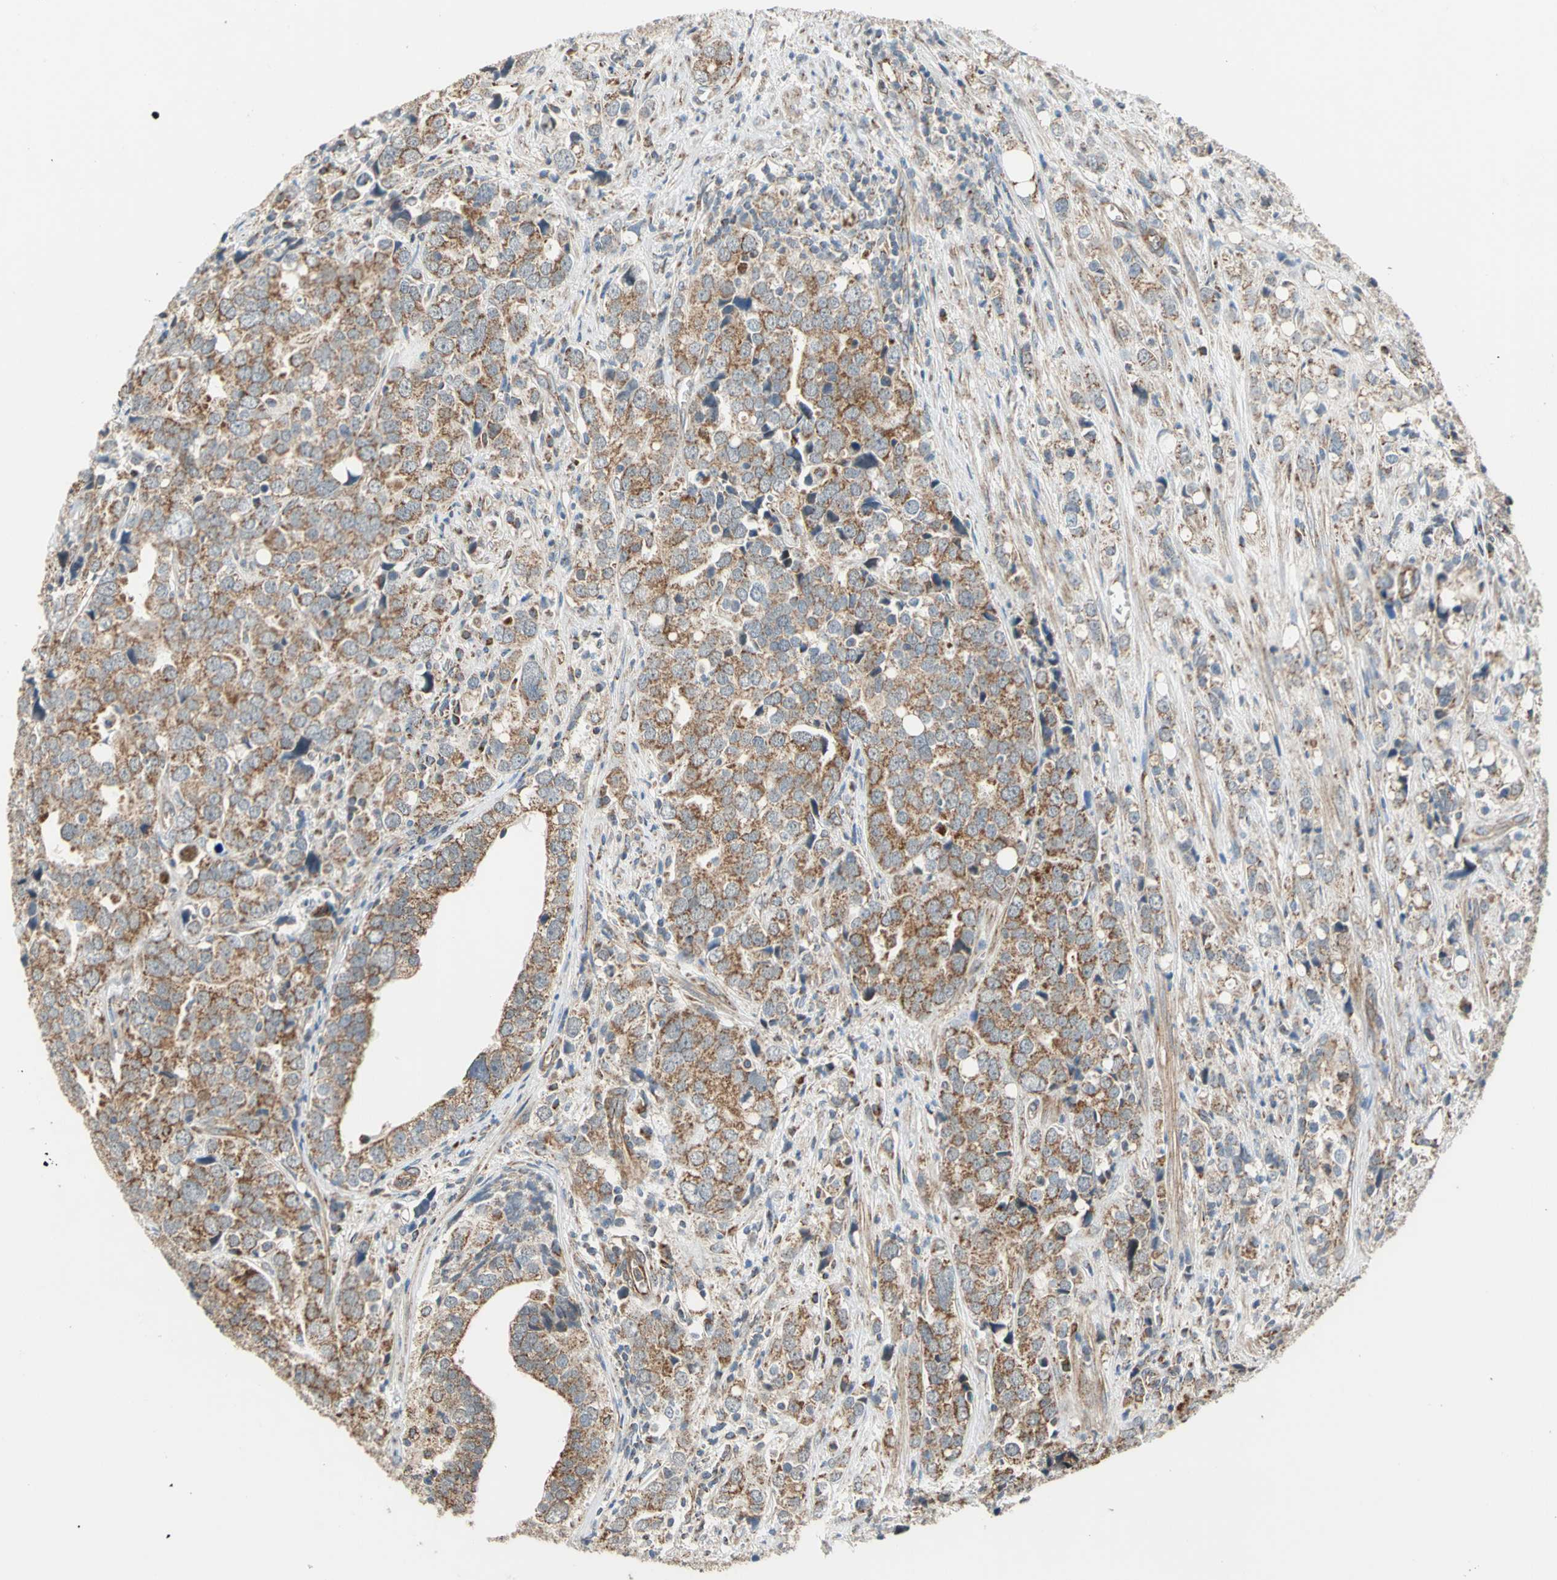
{"staining": {"intensity": "moderate", "quantity": ">75%", "location": "cytoplasmic/membranous"}, "tissue": "prostate cancer", "cell_type": "Tumor cells", "image_type": "cancer", "snomed": [{"axis": "morphology", "description": "Adenocarcinoma, High grade"}, {"axis": "topography", "description": "Prostate"}], "caption": "Immunohistochemical staining of human adenocarcinoma (high-grade) (prostate) demonstrates medium levels of moderate cytoplasmic/membranous staining in about >75% of tumor cells.", "gene": "MRPS22", "patient": {"sex": "male", "age": 71}}